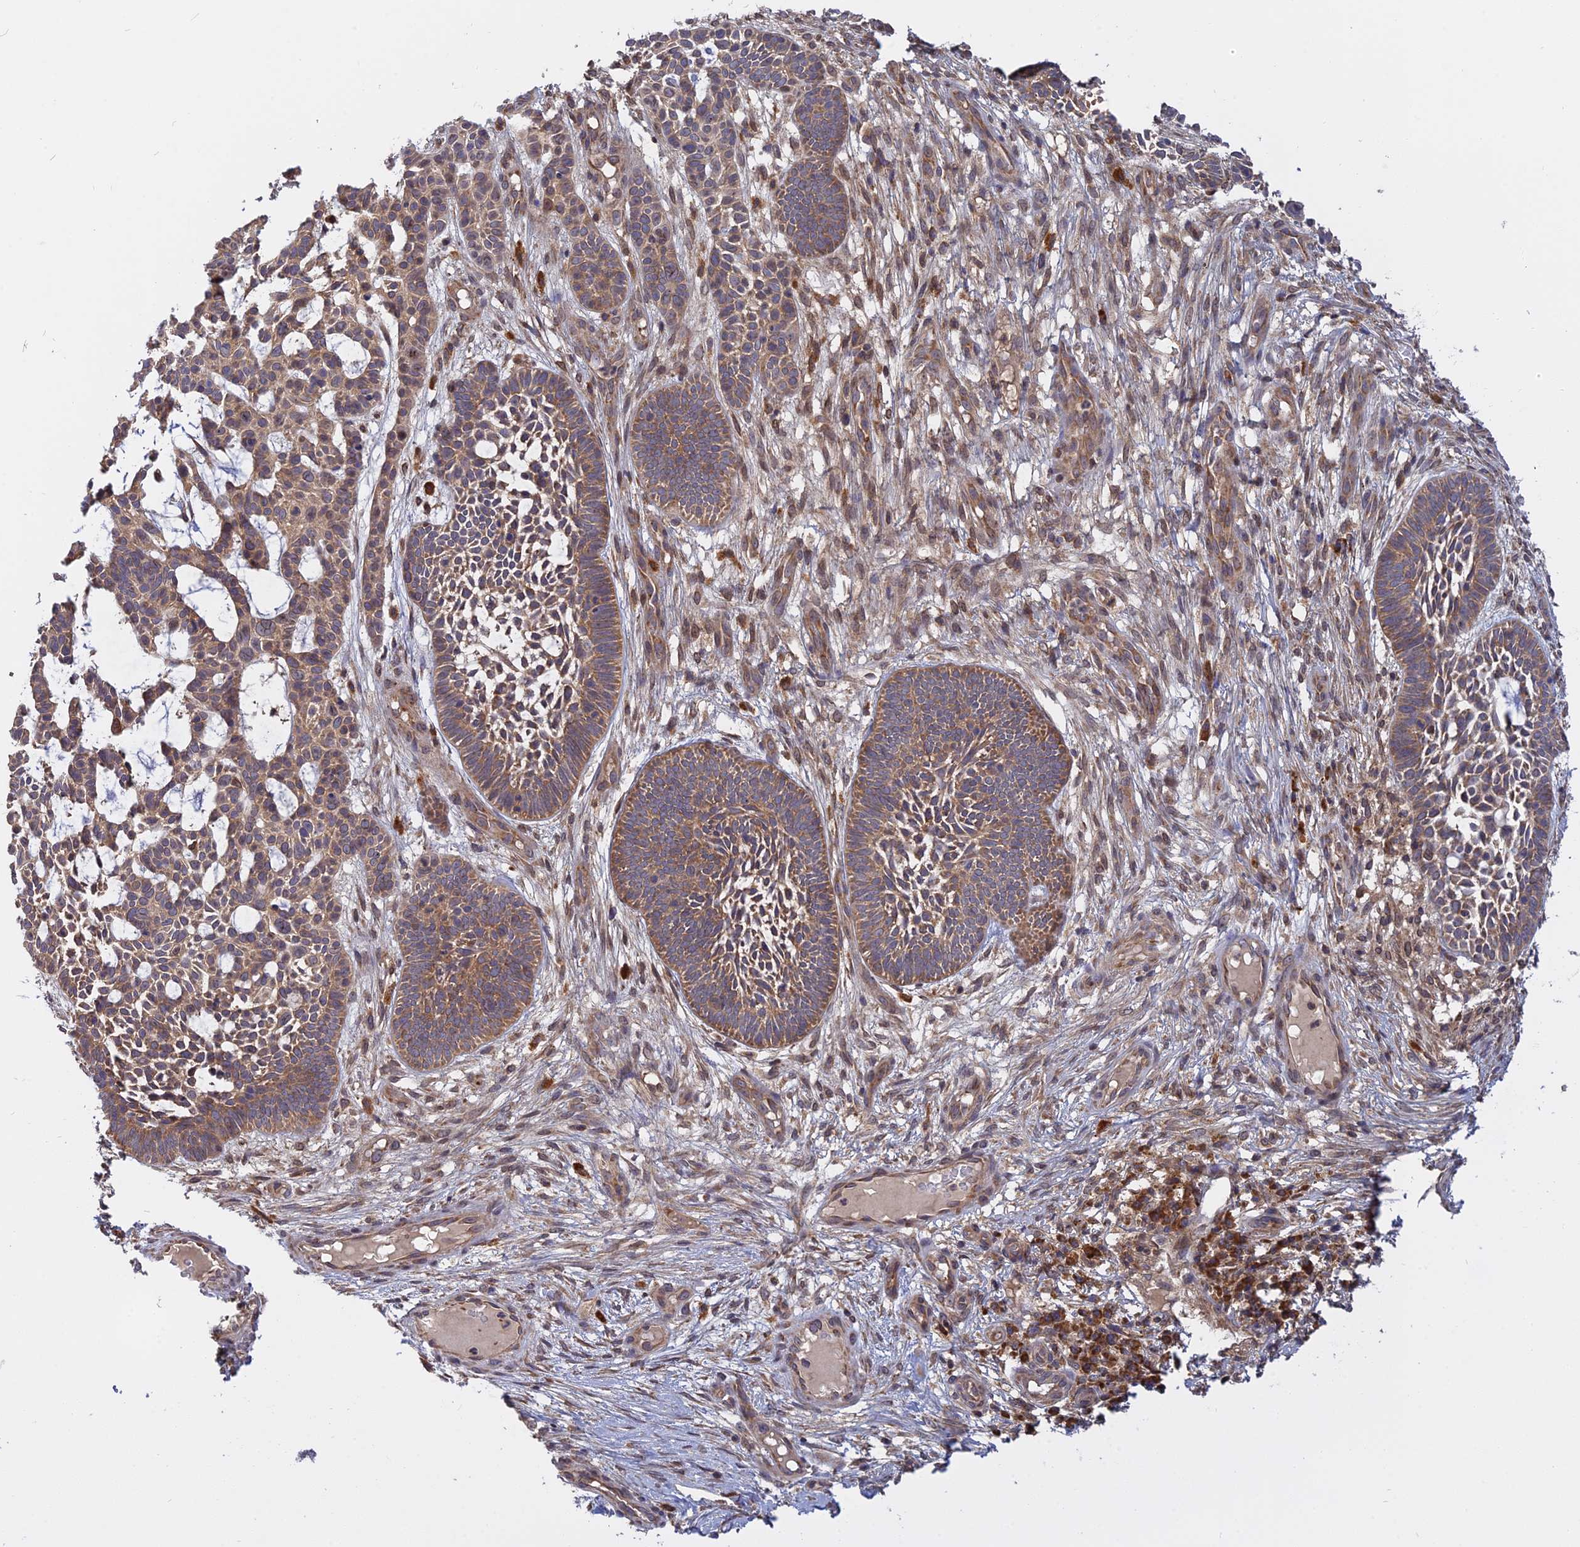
{"staining": {"intensity": "moderate", "quantity": ">75%", "location": "cytoplasmic/membranous"}, "tissue": "skin cancer", "cell_type": "Tumor cells", "image_type": "cancer", "snomed": [{"axis": "morphology", "description": "Basal cell carcinoma"}, {"axis": "topography", "description": "Skin"}], "caption": "Skin cancer was stained to show a protein in brown. There is medium levels of moderate cytoplasmic/membranous positivity in approximately >75% of tumor cells.", "gene": "IL21R", "patient": {"sex": "male", "age": 89}}